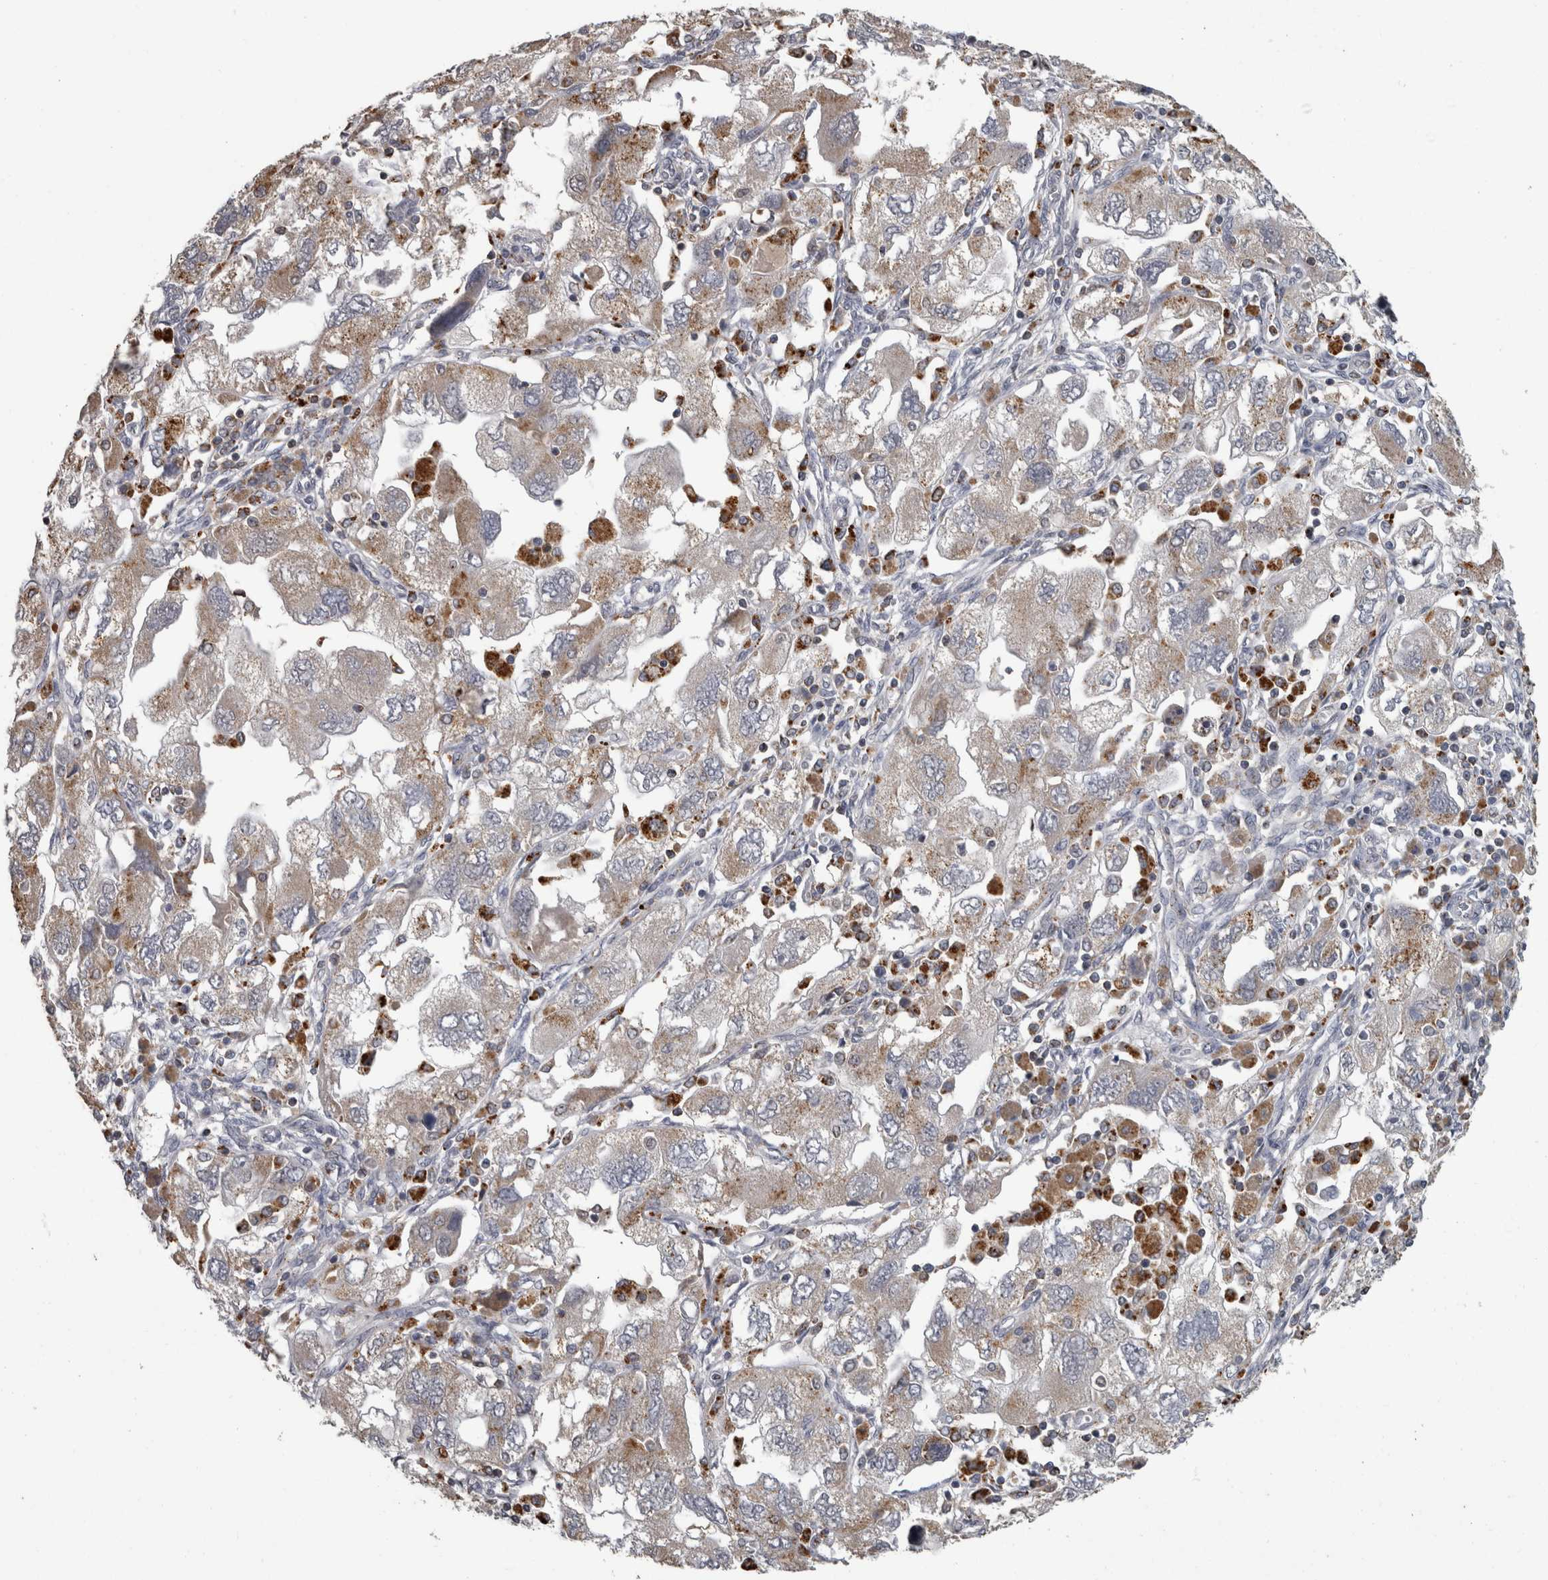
{"staining": {"intensity": "weak", "quantity": "25%-75%", "location": "cytoplasmic/membranous"}, "tissue": "ovarian cancer", "cell_type": "Tumor cells", "image_type": "cancer", "snomed": [{"axis": "morphology", "description": "Carcinoma, NOS"}, {"axis": "morphology", "description": "Cystadenocarcinoma, serous, NOS"}, {"axis": "topography", "description": "Ovary"}], "caption": "There is low levels of weak cytoplasmic/membranous positivity in tumor cells of ovarian cancer, as demonstrated by immunohistochemical staining (brown color).", "gene": "NAAA", "patient": {"sex": "female", "age": 69}}